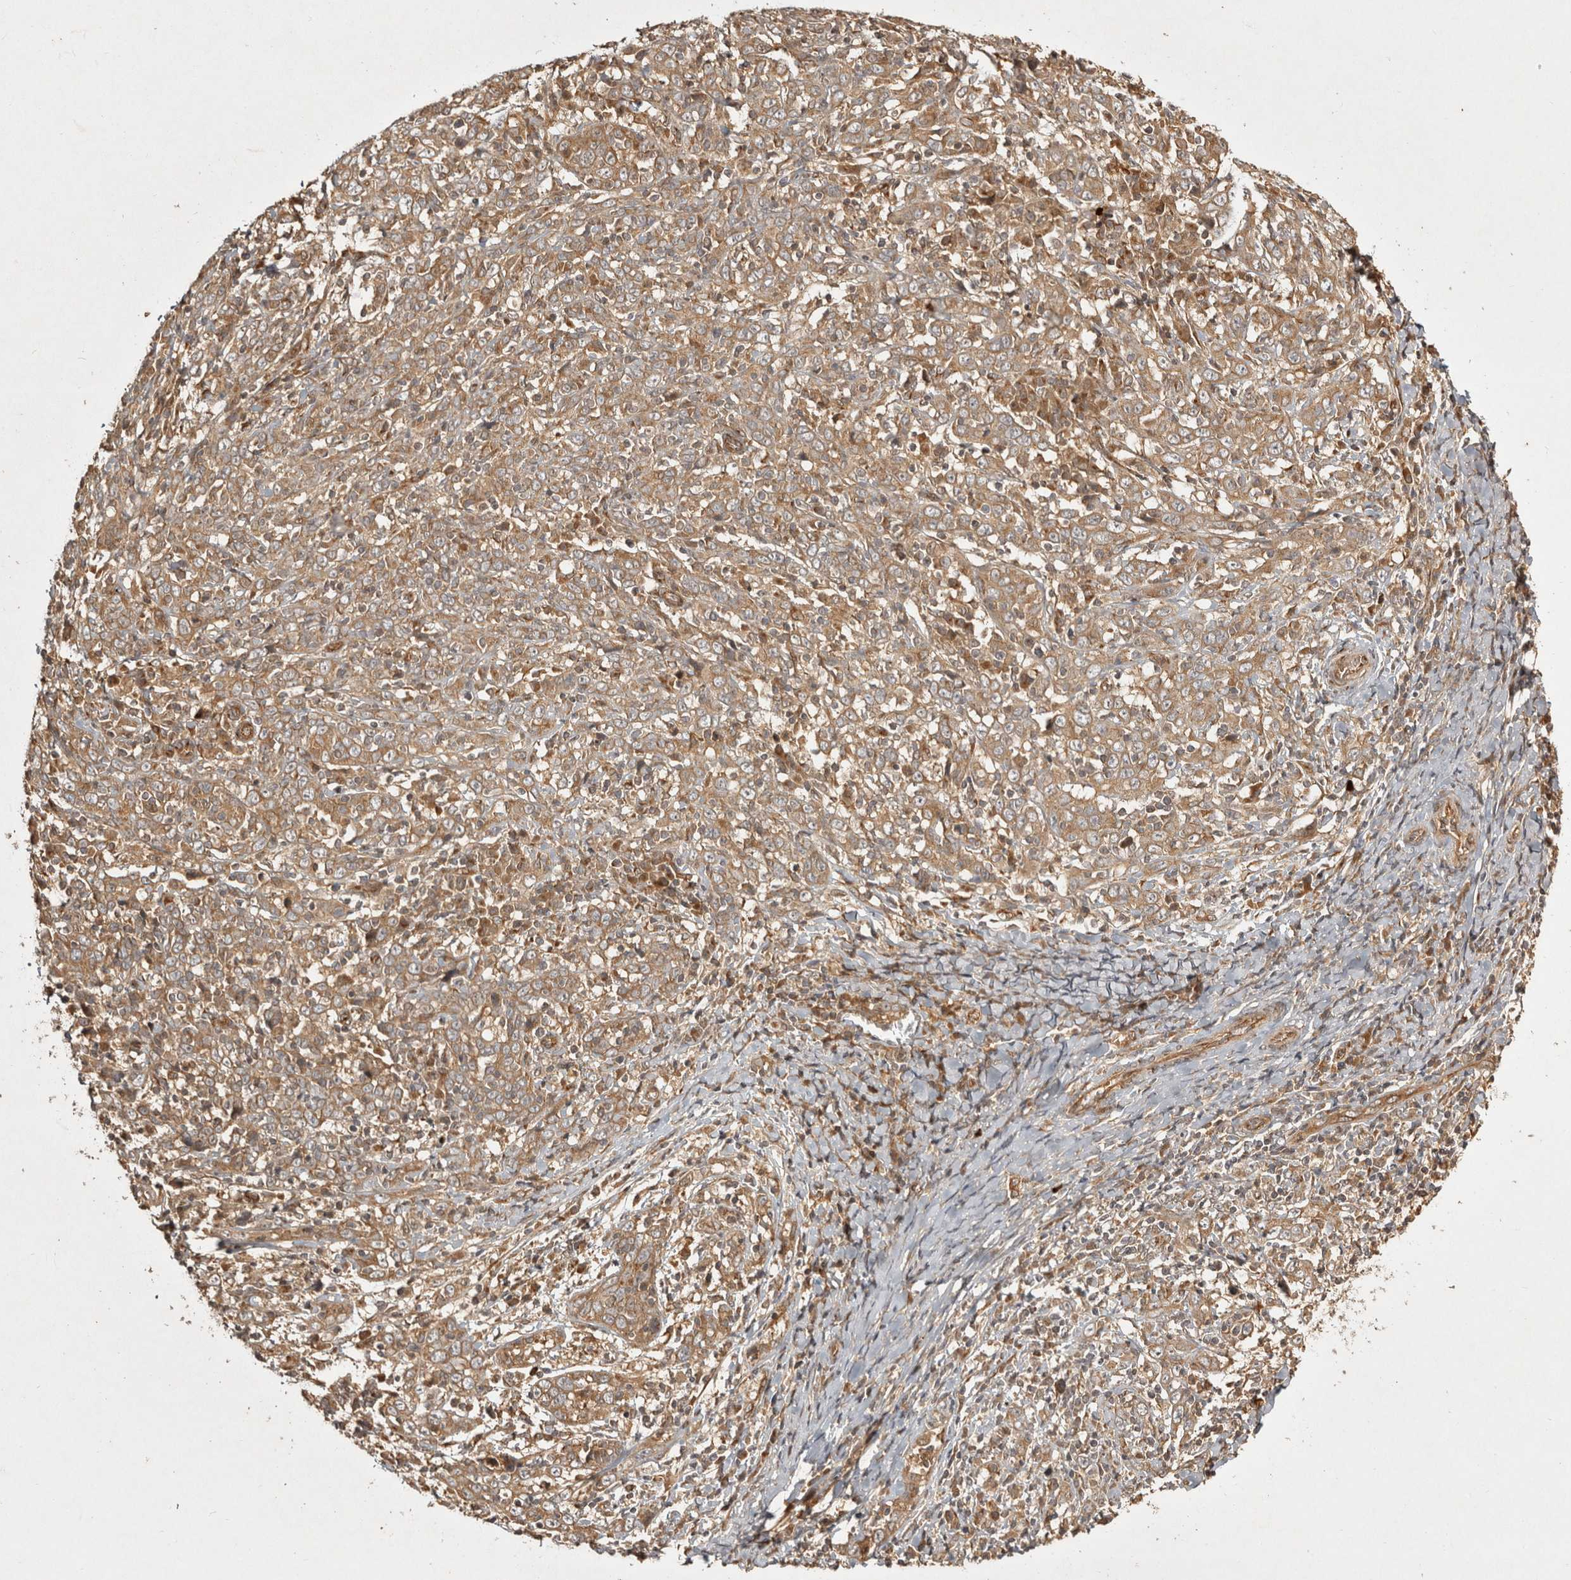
{"staining": {"intensity": "moderate", "quantity": ">75%", "location": "cytoplasmic/membranous"}, "tissue": "cervical cancer", "cell_type": "Tumor cells", "image_type": "cancer", "snomed": [{"axis": "morphology", "description": "Squamous cell carcinoma, NOS"}, {"axis": "topography", "description": "Cervix"}], "caption": "Cervical cancer (squamous cell carcinoma) stained for a protein demonstrates moderate cytoplasmic/membranous positivity in tumor cells. (brown staining indicates protein expression, while blue staining denotes nuclei).", "gene": "CAMSAP2", "patient": {"sex": "female", "age": 46}}